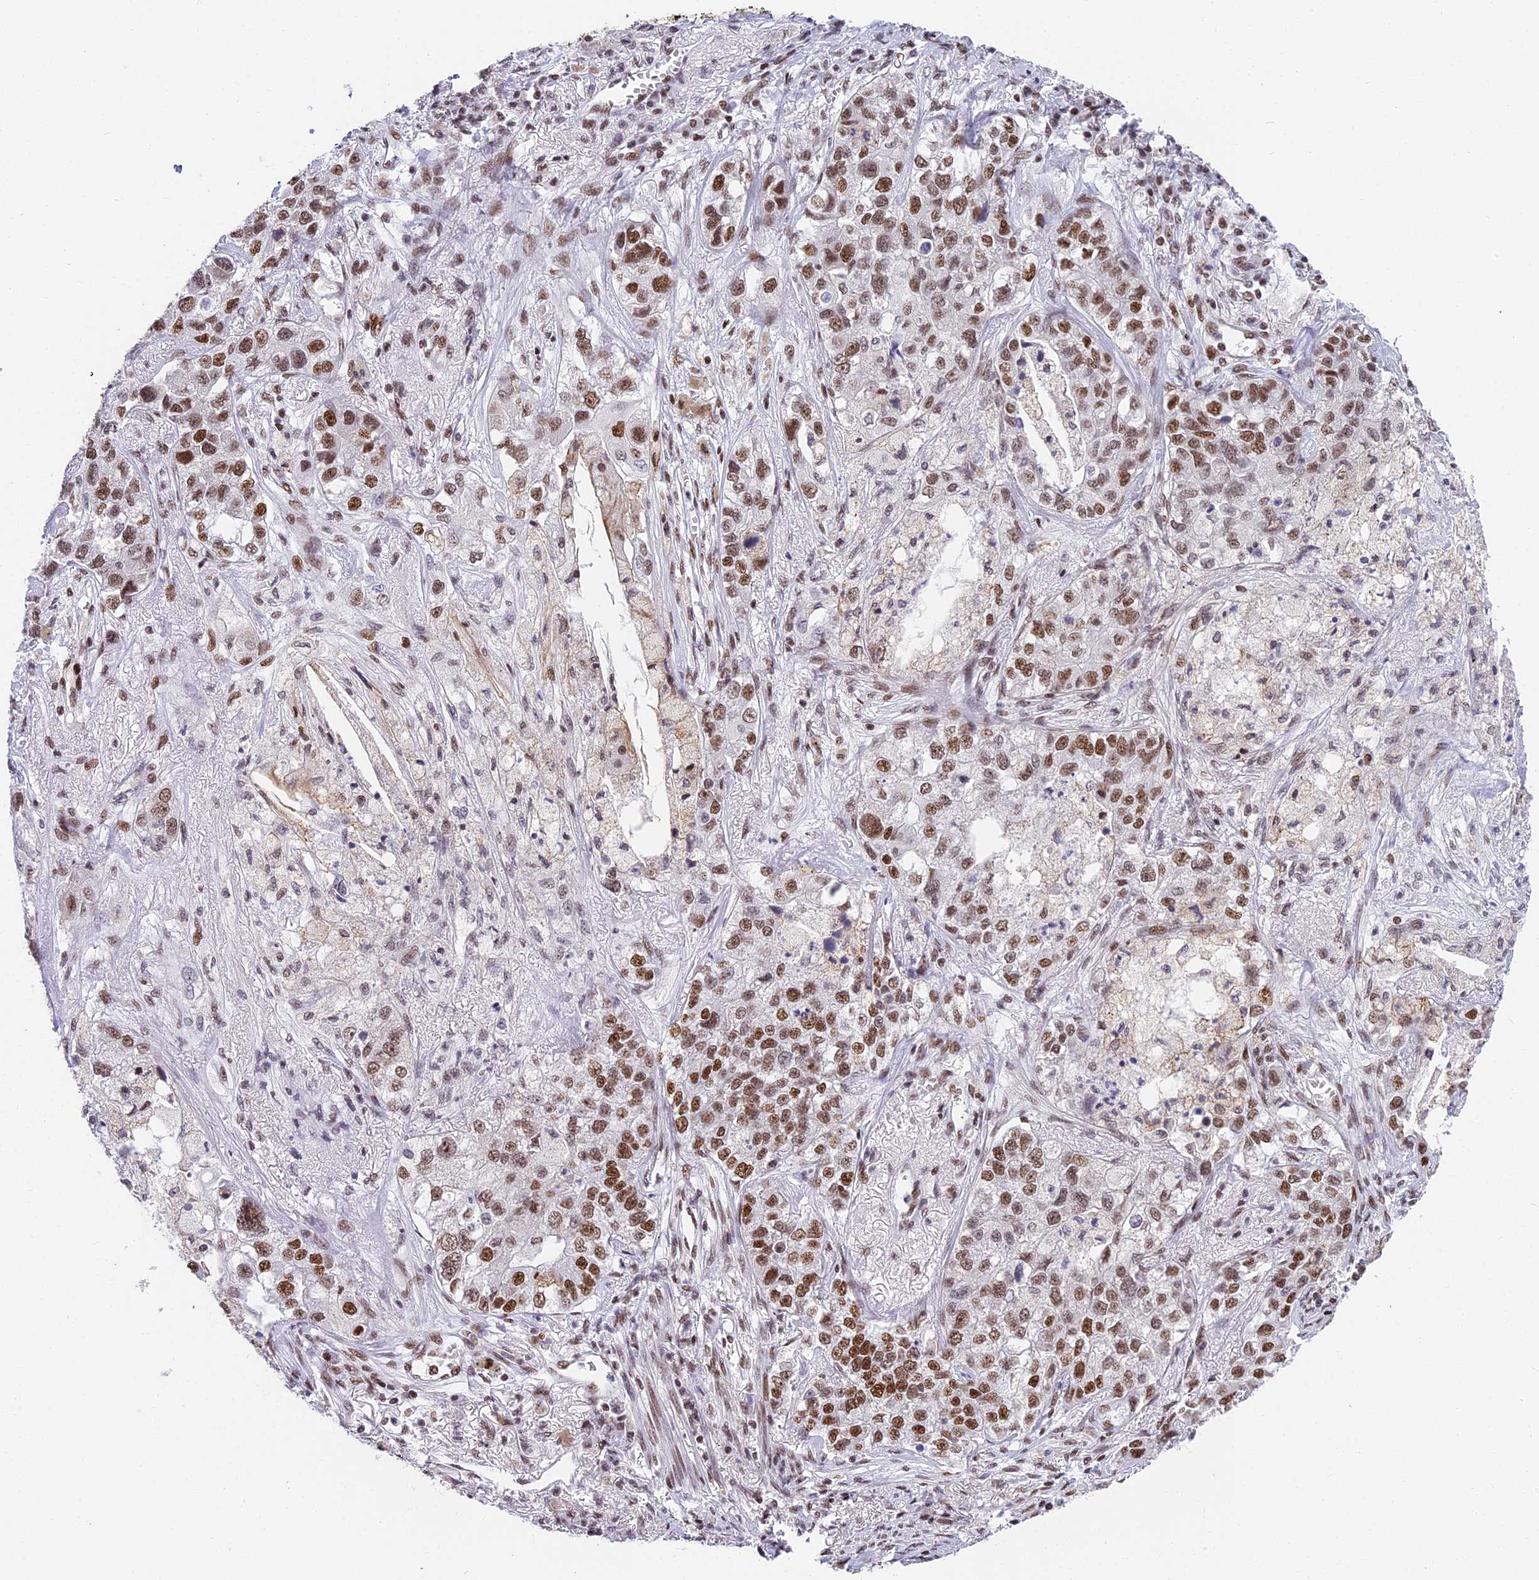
{"staining": {"intensity": "moderate", "quantity": ">75%", "location": "nuclear"}, "tissue": "lung cancer", "cell_type": "Tumor cells", "image_type": "cancer", "snomed": [{"axis": "morphology", "description": "Adenocarcinoma, NOS"}, {"axis": "topography", "description": "Lung"}], "caption": "Lung adenocarcinoma stained with DAB immunohistochemistry exhibits medium levels of moderate nuclear expression in approximately >75% of tumor cells.", "gene": "SBNO1", "patient": {"sex": "male", "age": 49}}